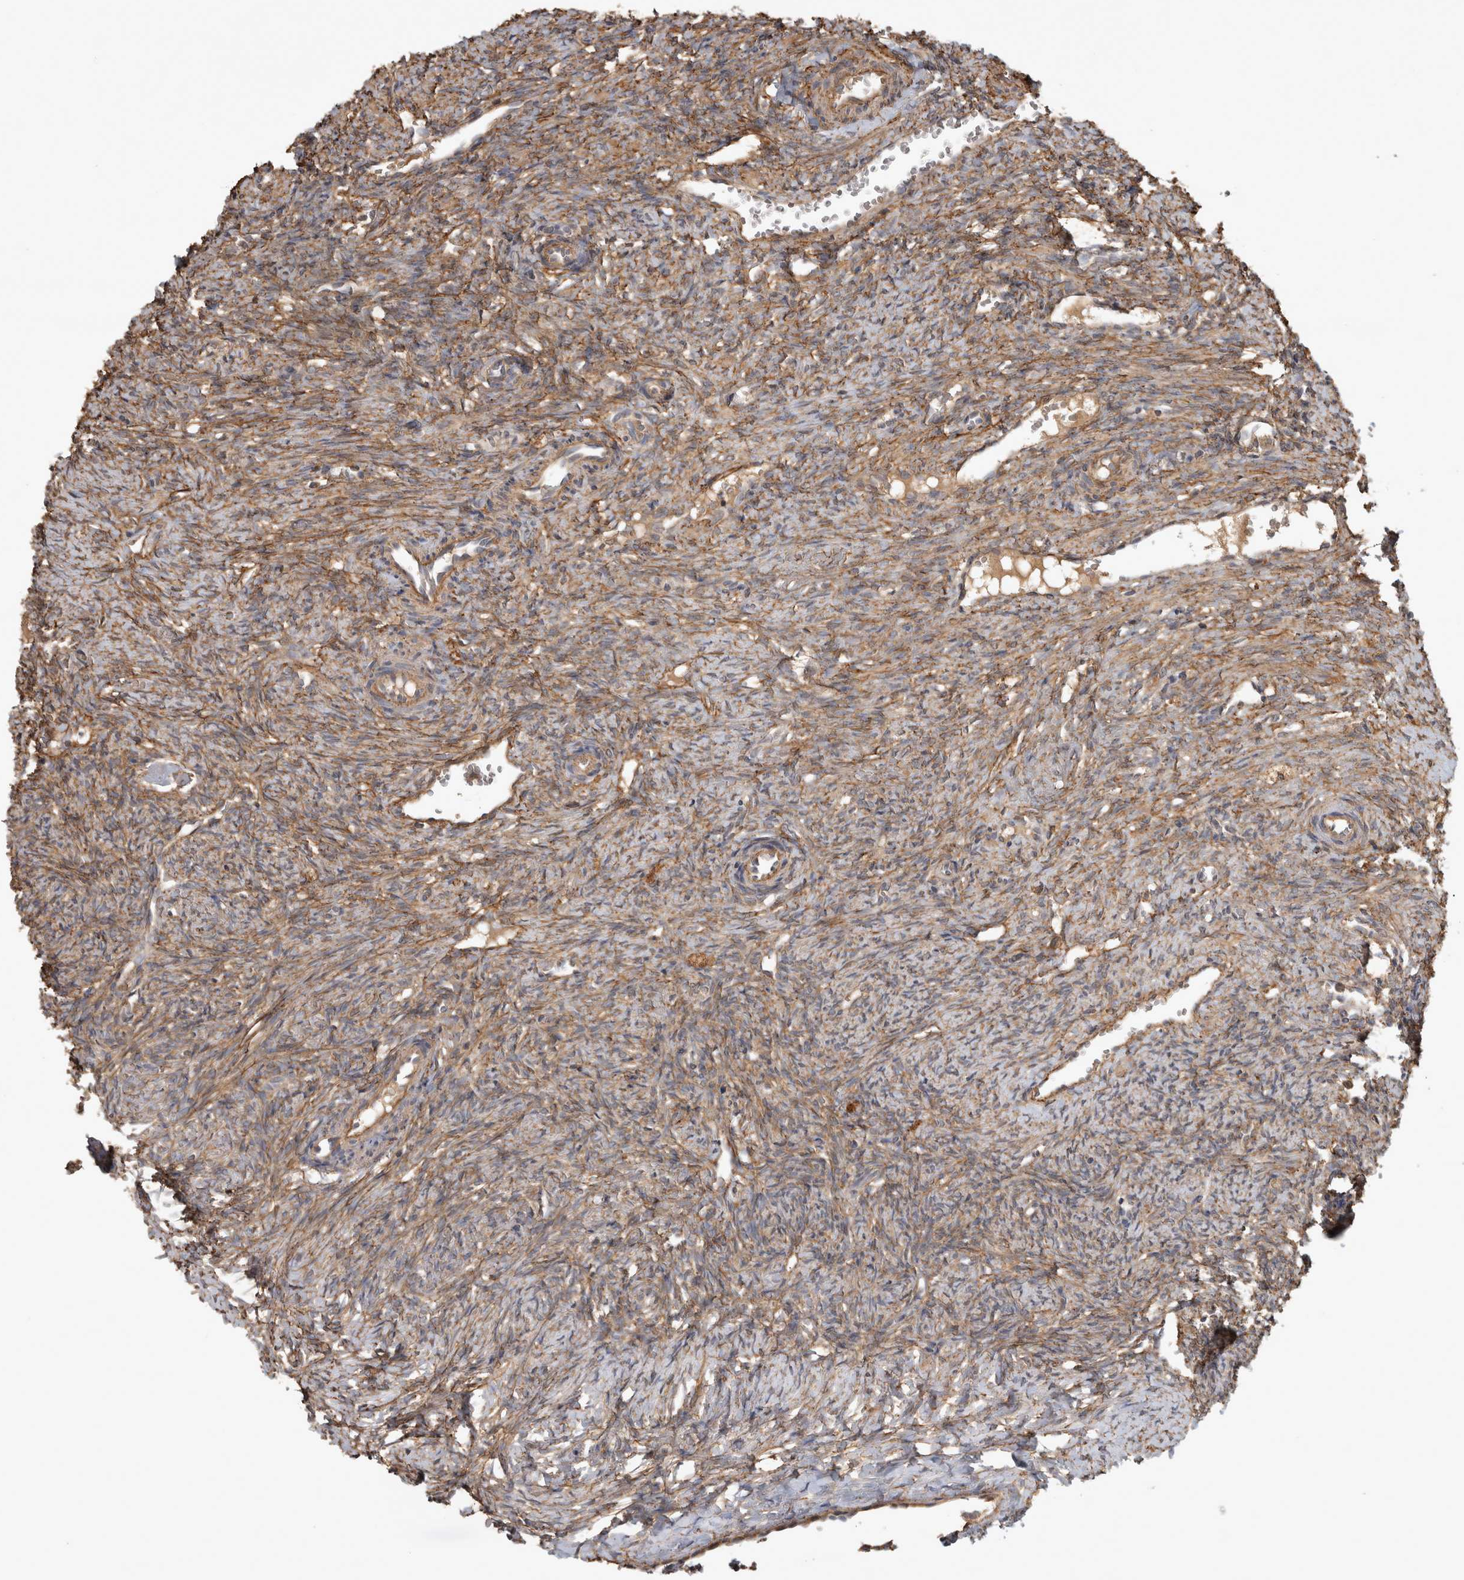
{"staining": {"intensity": "moderate", "quantity": ">75%", "location": "cytoplasmic/membranous"}, "tissue": "ovary", "cell_type": "Follicle cells", "image_type": "normal", "snomed": [{"axis": "morphology", "description": "Normal tissue, NOS"}, {"axis": "topography", "description": "Ovary"}], "caption": "This is a micrograph of immunohistochemistry staining of unremarkable ovary, which shows moderate positivity in the cytoplasmic/membranous of follicle cells.", "gene": "TRMT61B", "patient": {"sex": "female", "age": 41}}